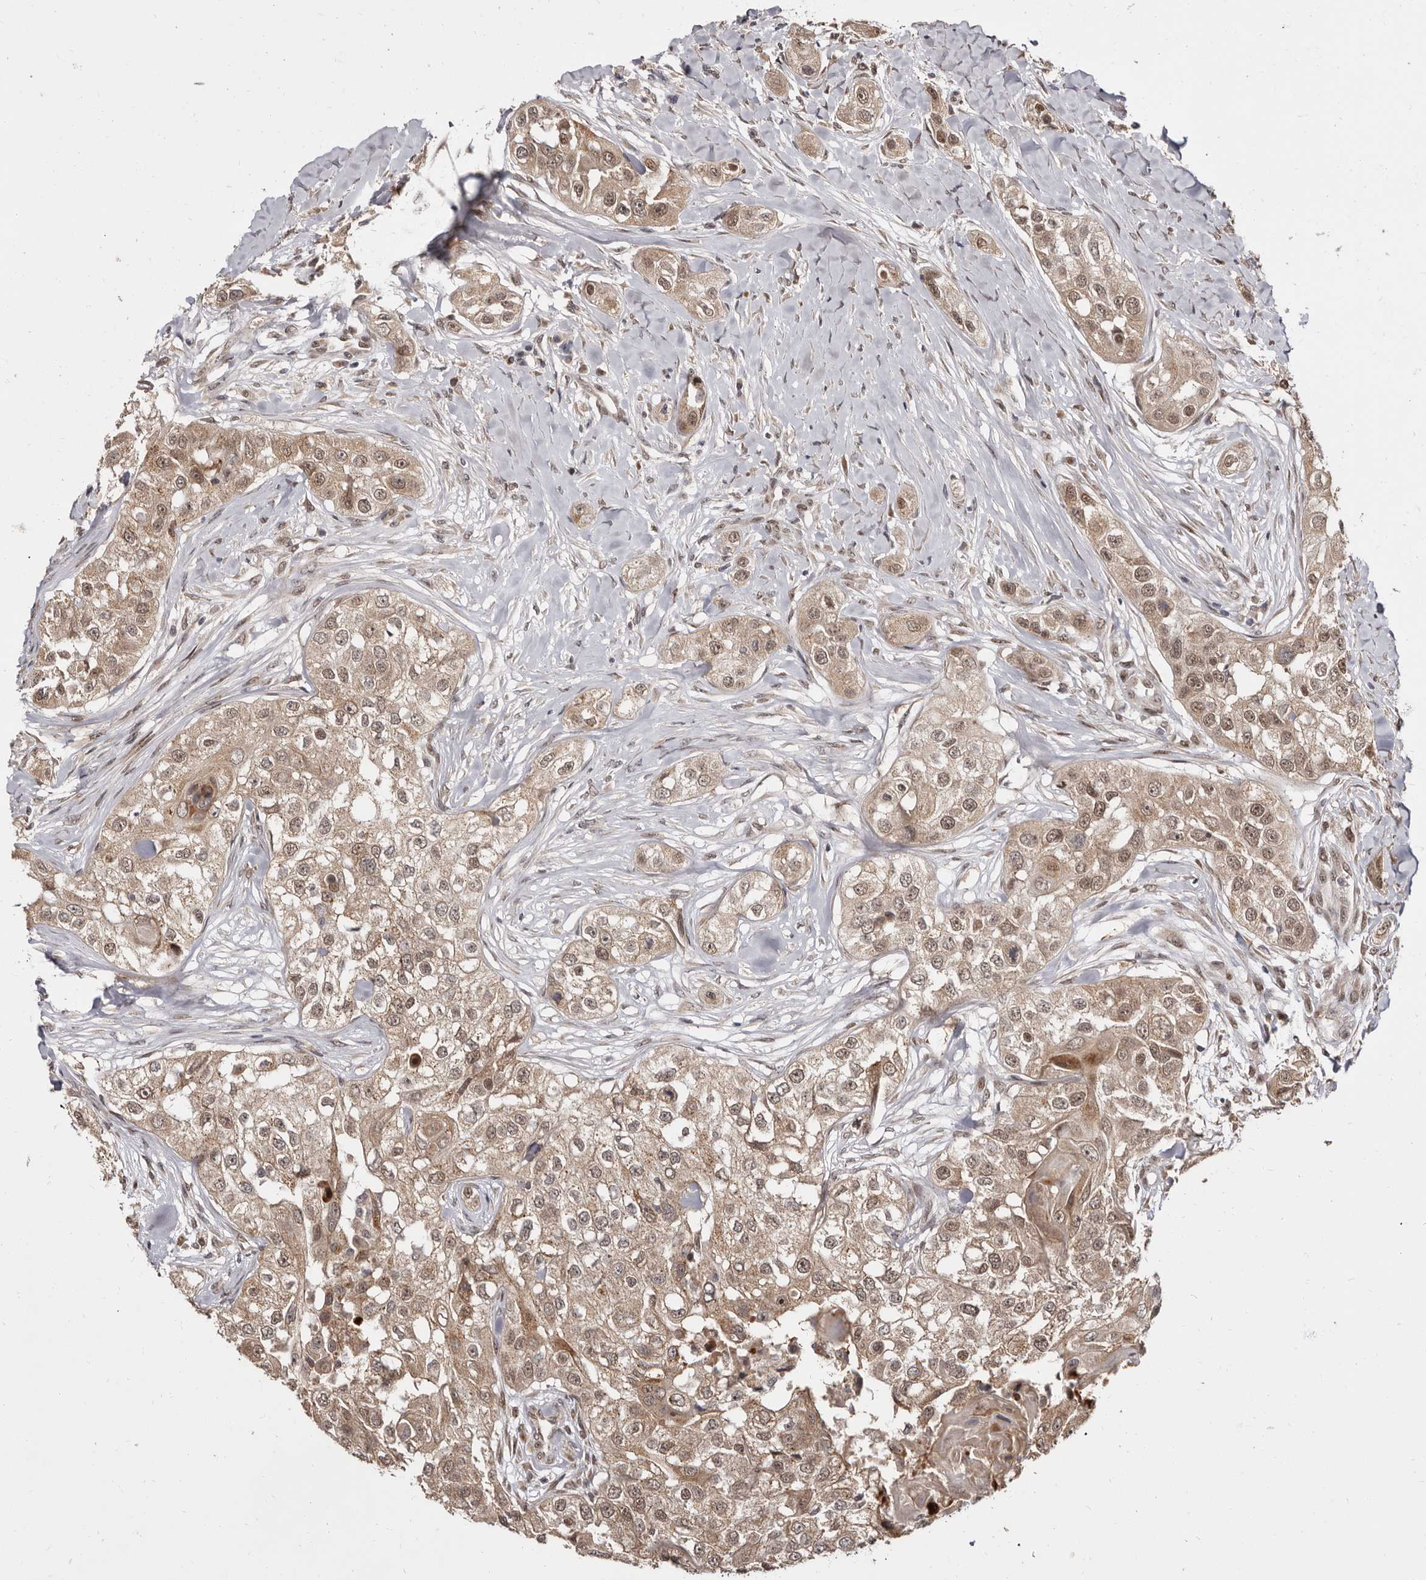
{"staining": {"intensity": "moderate", "quantity": ">75%", "location": "cytoplasmic/membranous,nuclear"}, "tissue": "head and neck cancer", "cell_type": "Tumor cells", "image_type": "cancer", "snomed": [{"axis": "morphology", "description": "Normal tissue, NOS"}, {"axis": "morphology", "description": "Squamous cell carcinoma, NOS"}, {"axis": "topography", "description": "Skeletal muscle"}, {"axis": "topography", "description": "Head-Neck"}], "caption": "IHC image of human squamous cell carcinoma (head and neck) stained for a protein (brown), which shows medium levels of moderate cytoplasmic/membranous and nuclear positivity in about >75% of tumor cells.", "gene": "ZNF326", "patient": {"sex": "male", "age": 51}}